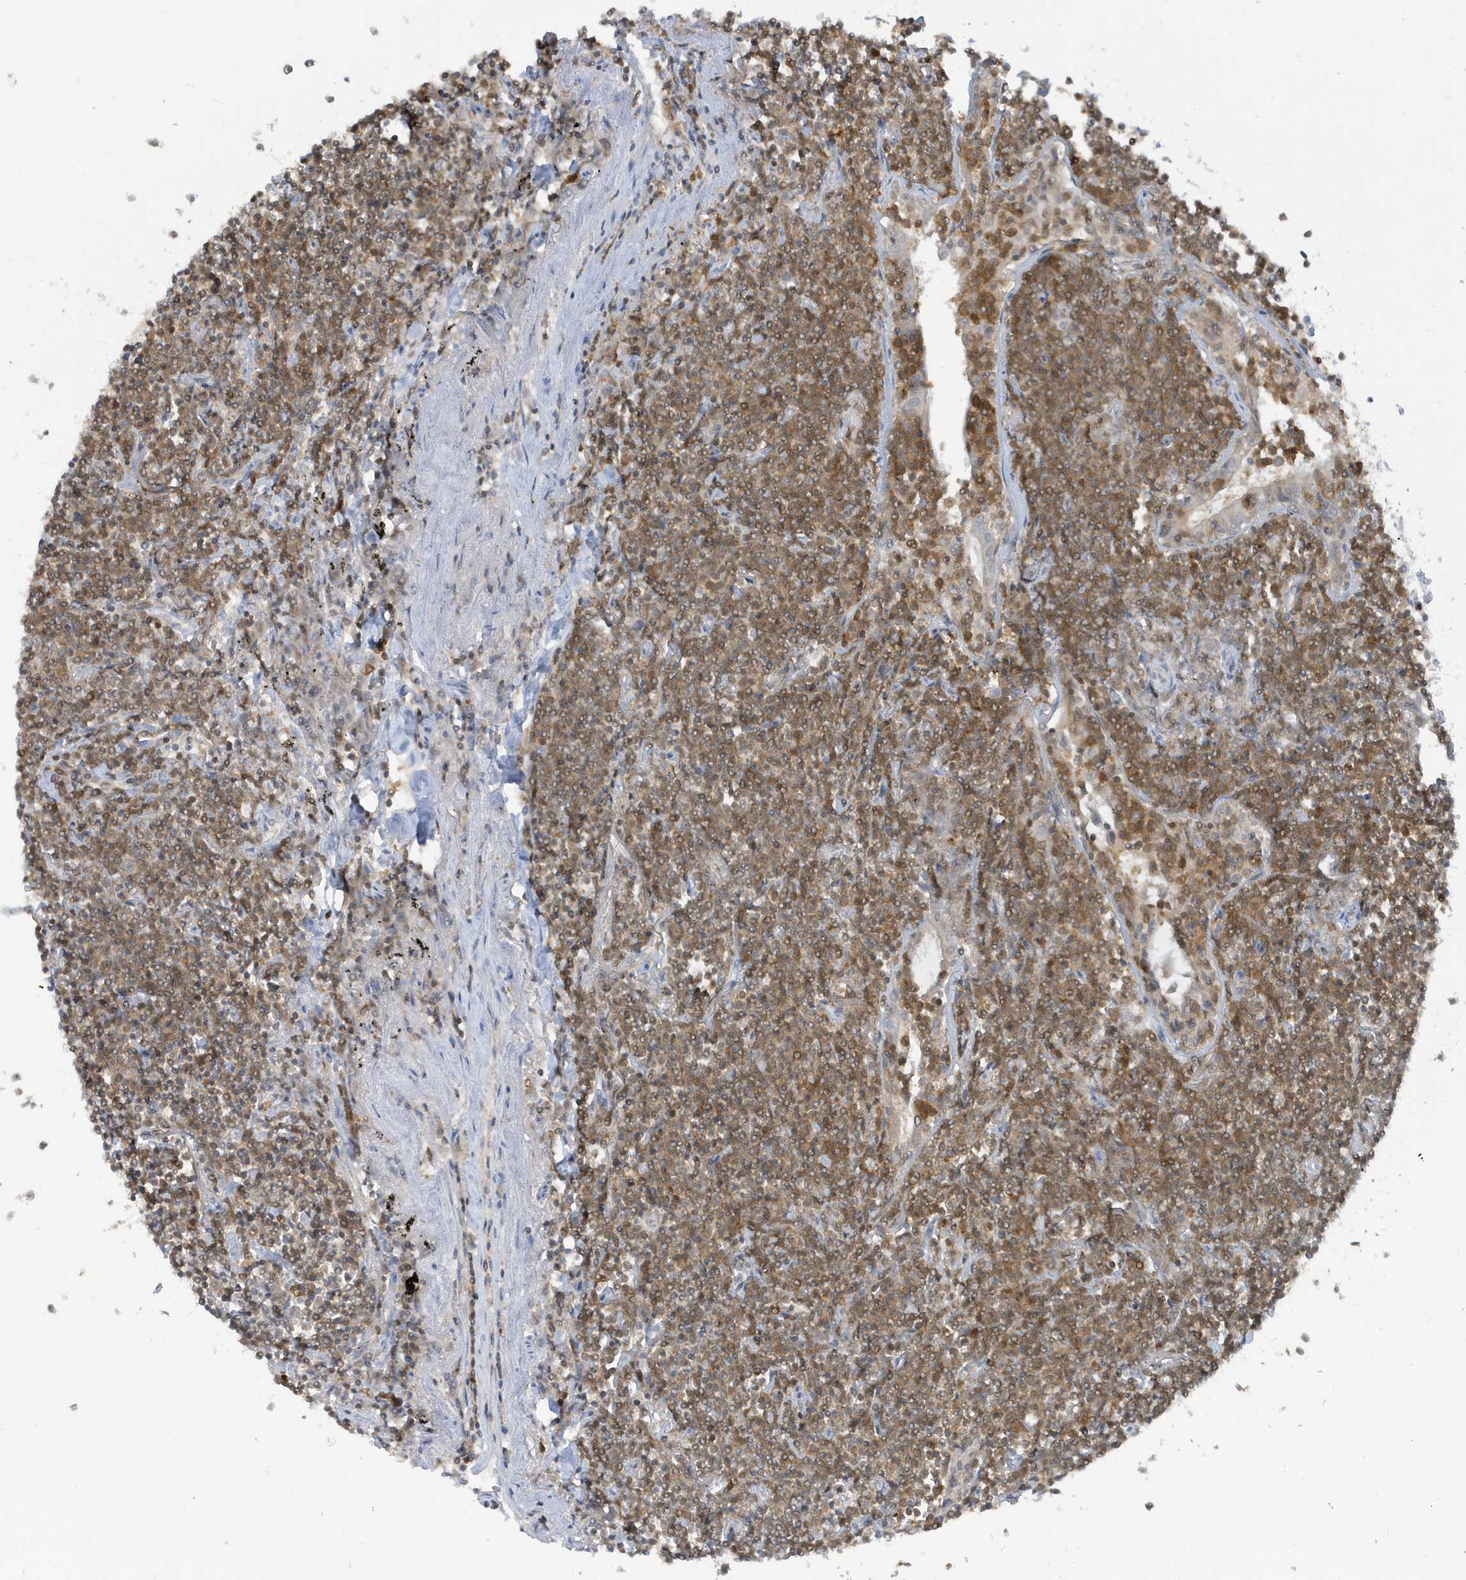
{"staining": {"intensity": "moderate", "quantity": ">75%", "location": "cytoplasmic/membranous"}, "tissue": "lymphoma", "cell_type": "Tumor cells", "image_type": "cancer", "snomed": [{"axis": "morphology", "description": "Malignant lymphoma, non-Hodgkin's type, Low grade"}, {"axis": "topography", "description": "Lung"}], "caption": "This histopathology image exhibits immunohistochemistry staining of malignant lymphoma, non-Hodgkin's type (low-grade), with medium moderate cytoplasmic/membranous staining in approximately >75% of tumor cells.", "gene": "OGA", "patient": {"sex": "female", "age": 71}}